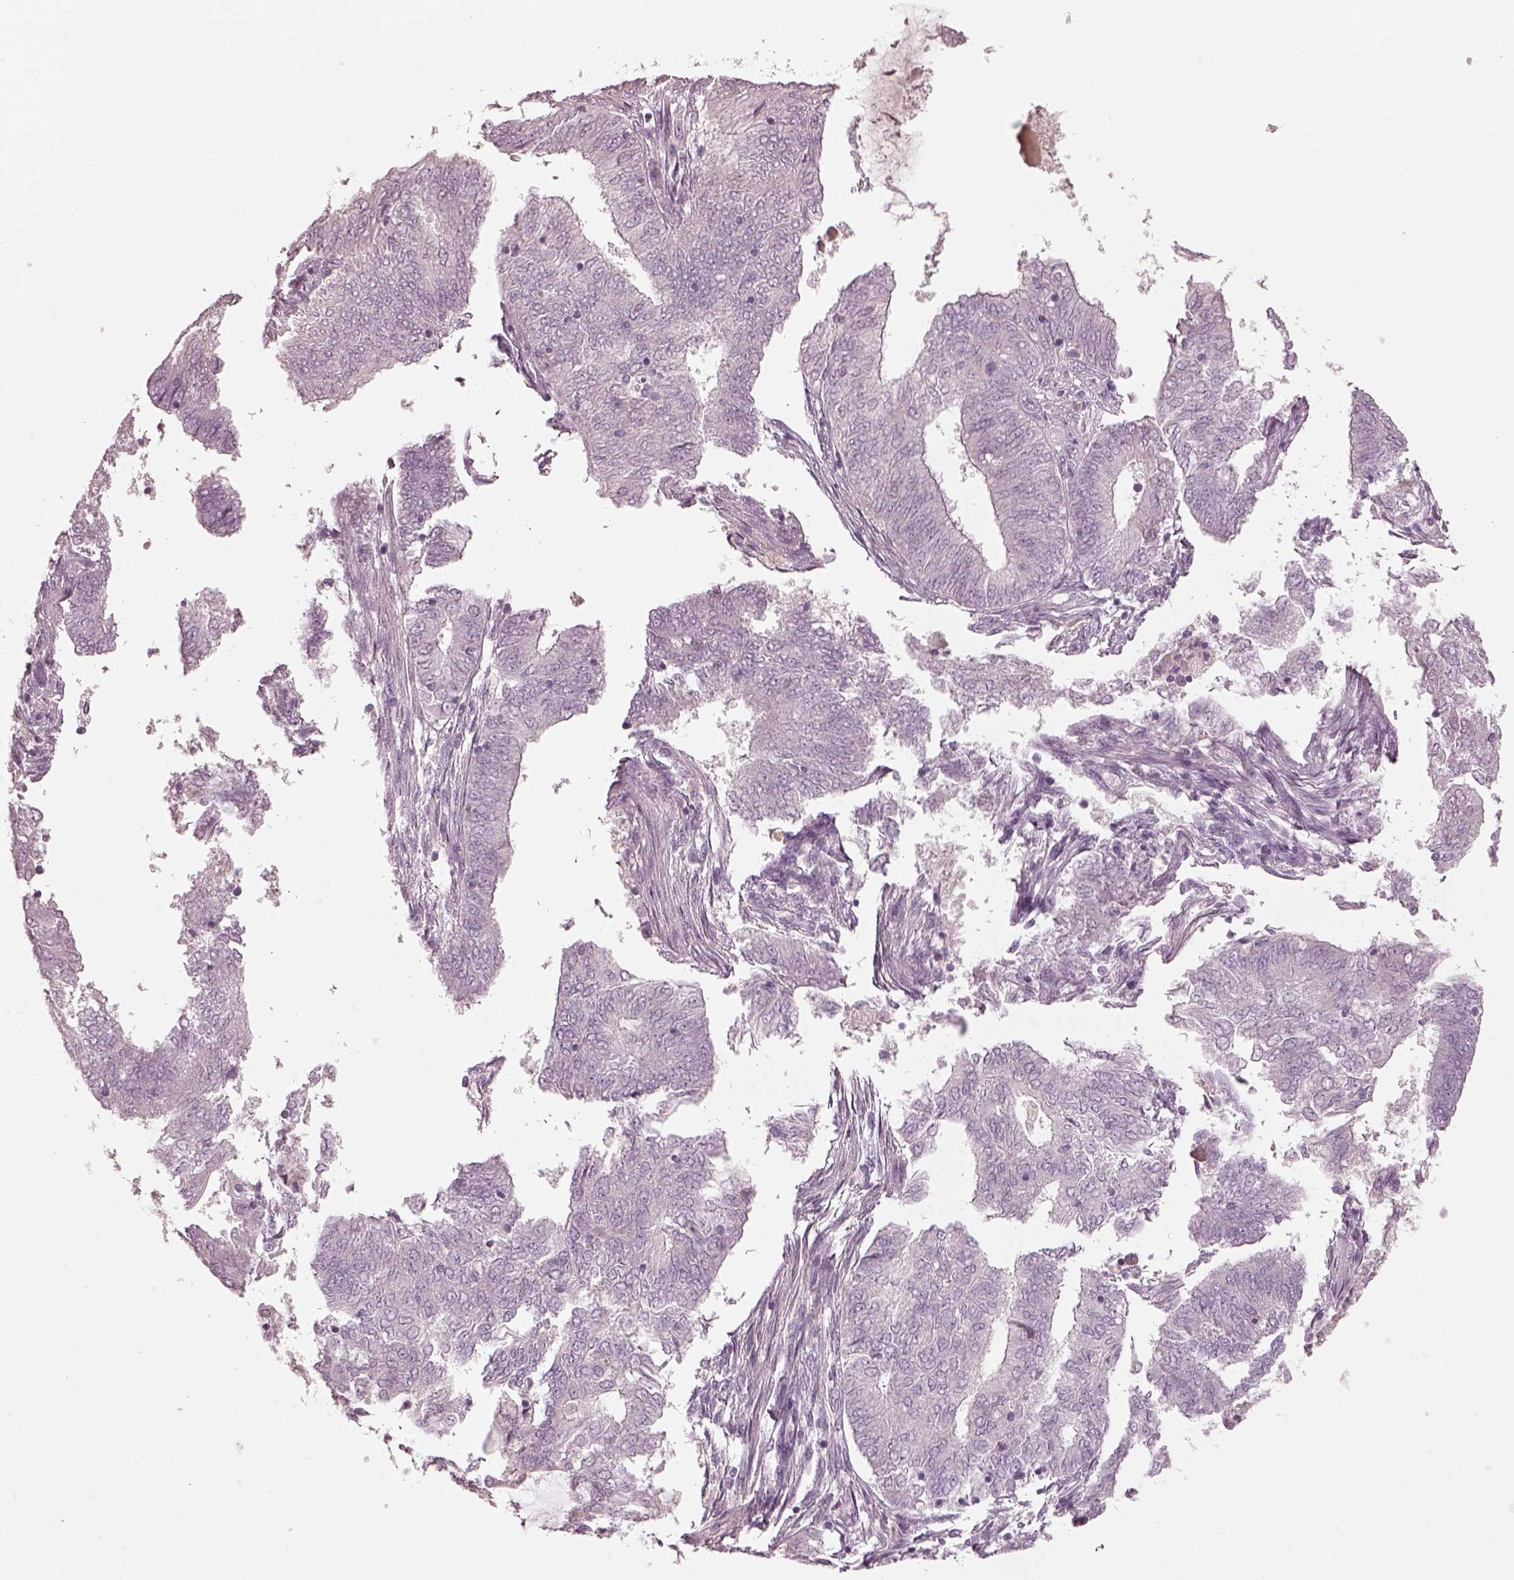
{"staining": {"intensity": "negative", "quantity": "none", "location": "none"}, "tissue": "endometrial cancer", "cell_type": "Tumor cells", "image_type": "cancer", "snomed": [{"axis": "morphology", "description": "Adenocarcinoma, NOS"}, {"axis": "topography", "description": "Endometrium"}], "caption": "DAB (3,3'-diaminobenzidine) immunohistochemical staining of endometrial cancer reveals no significant expression in tumor cells.", "gene": "SPATA6L", "patient": {"sex": "female", "age": 62}}